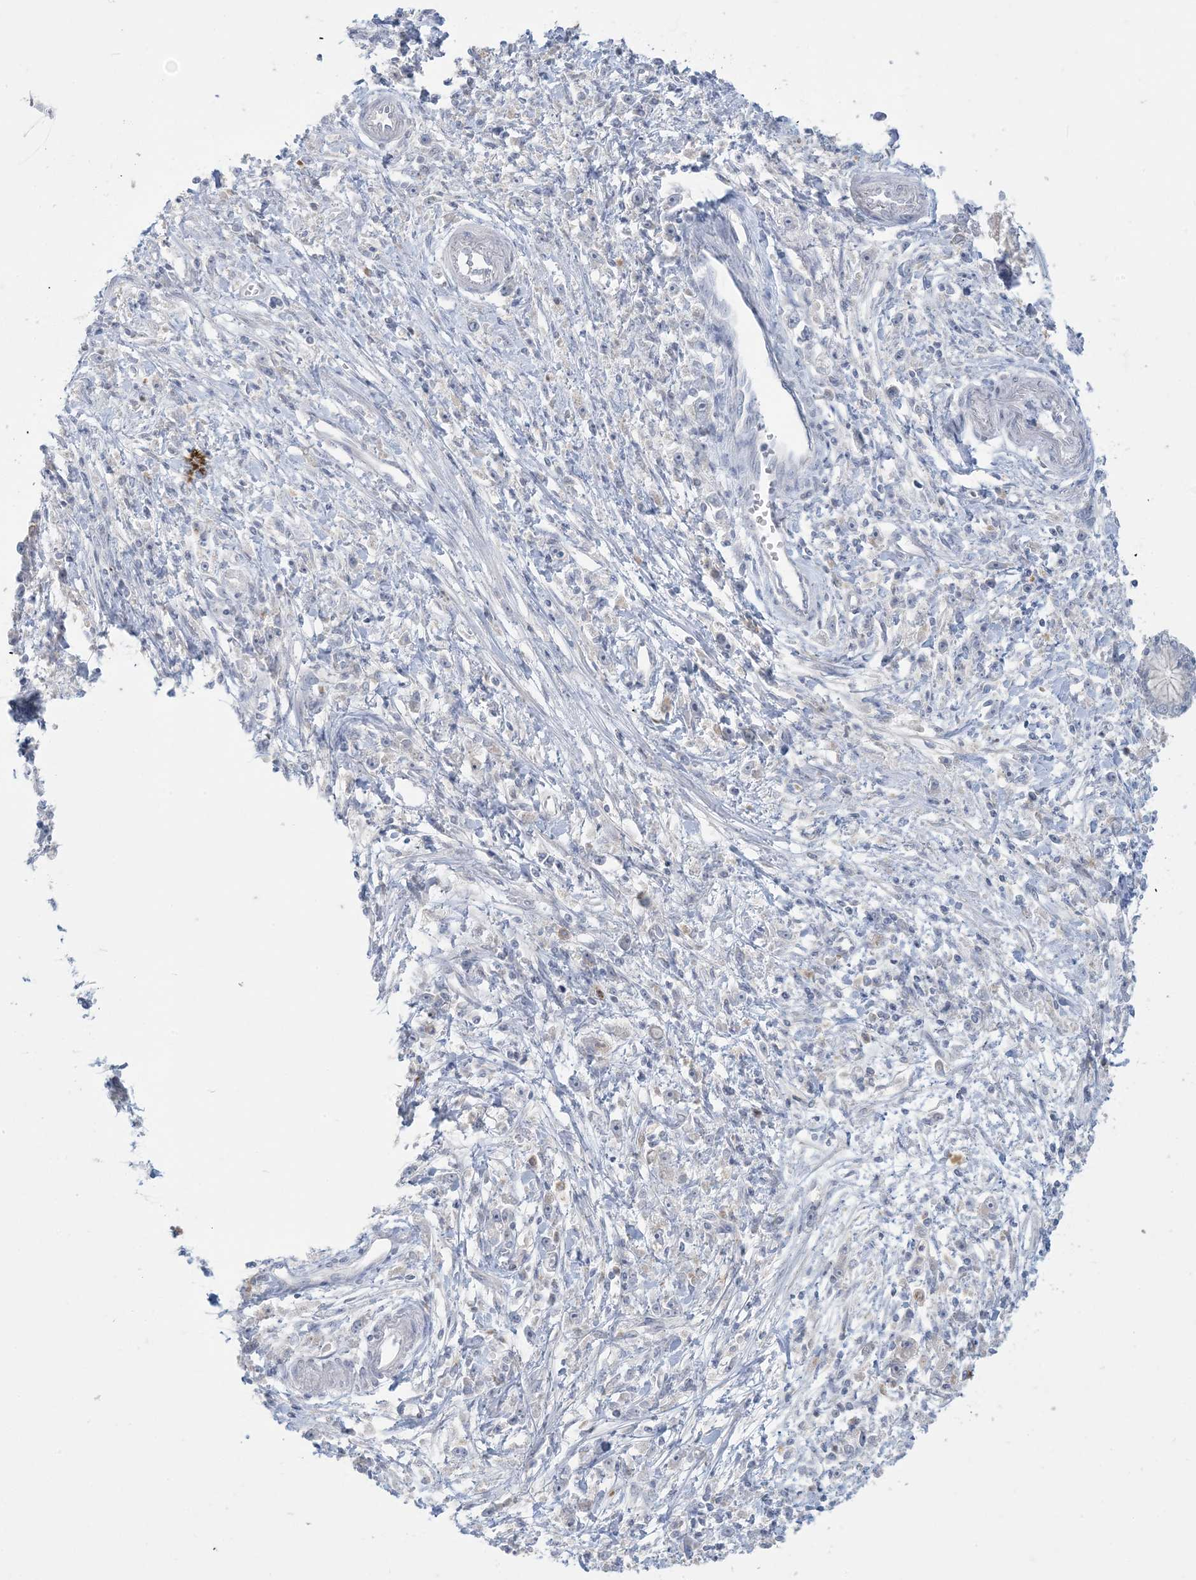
{"staining": {"intensity": "negative", "quantity": "none", "location": "none"}, "tissue": "stomach cancer", "cell_type": "Tumor cells", "image_type": "cancer", "snomed": [{"axis": "morphology", "description": "Adenocarcinoma, NOS"}, {"axis": "topography", "description": "Stomach"}], "caption": "Image shows no protein positivity in tumor cells of stomach cancer (adenocarcinoma) tissue.", "gene": "KIF3A", "patient": {"sex": "female", "age": 59}}